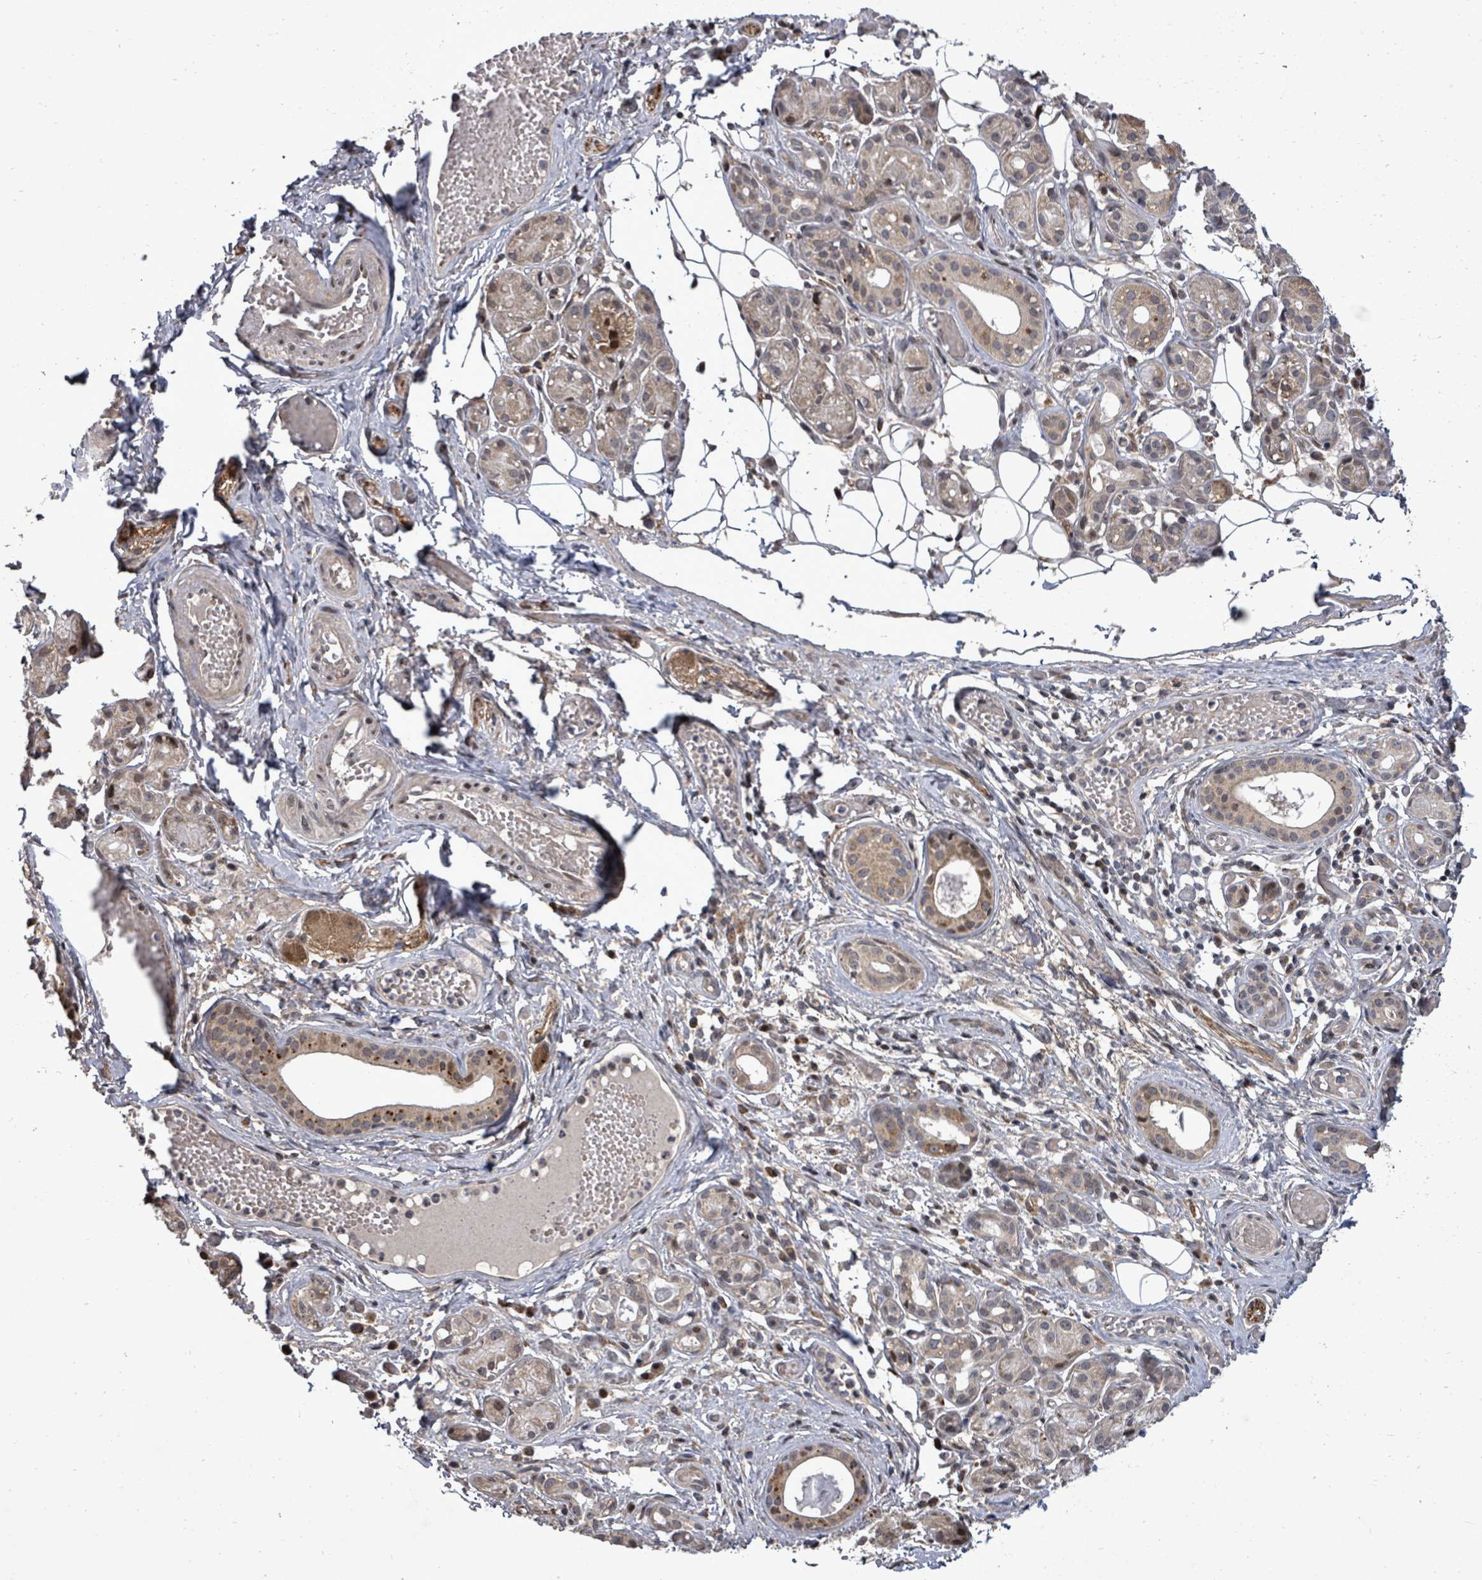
{"staining": {"intensity": "weak", "quantity": ">75%", "location": "cytoplasmic/membranous"}, "tissue": "salivary gland", "cell_type": "Glandular cells", "image_type": "normal", "snomed": [{"axis": "morphology", "description": "Normal tissue, NOS"}, {"axis": "topography", "description": "Salivary gland"}], "caption": "The image displays staining of unremarkable salivary gland, revealing weak cytoplasmic/membranous protein expression (brown color) within glandular cells. (DAB IHC with brightfield microscopy, high magnification).", "gene": "KRTAP27", "patient": {"sex": "male", "age": 82}}